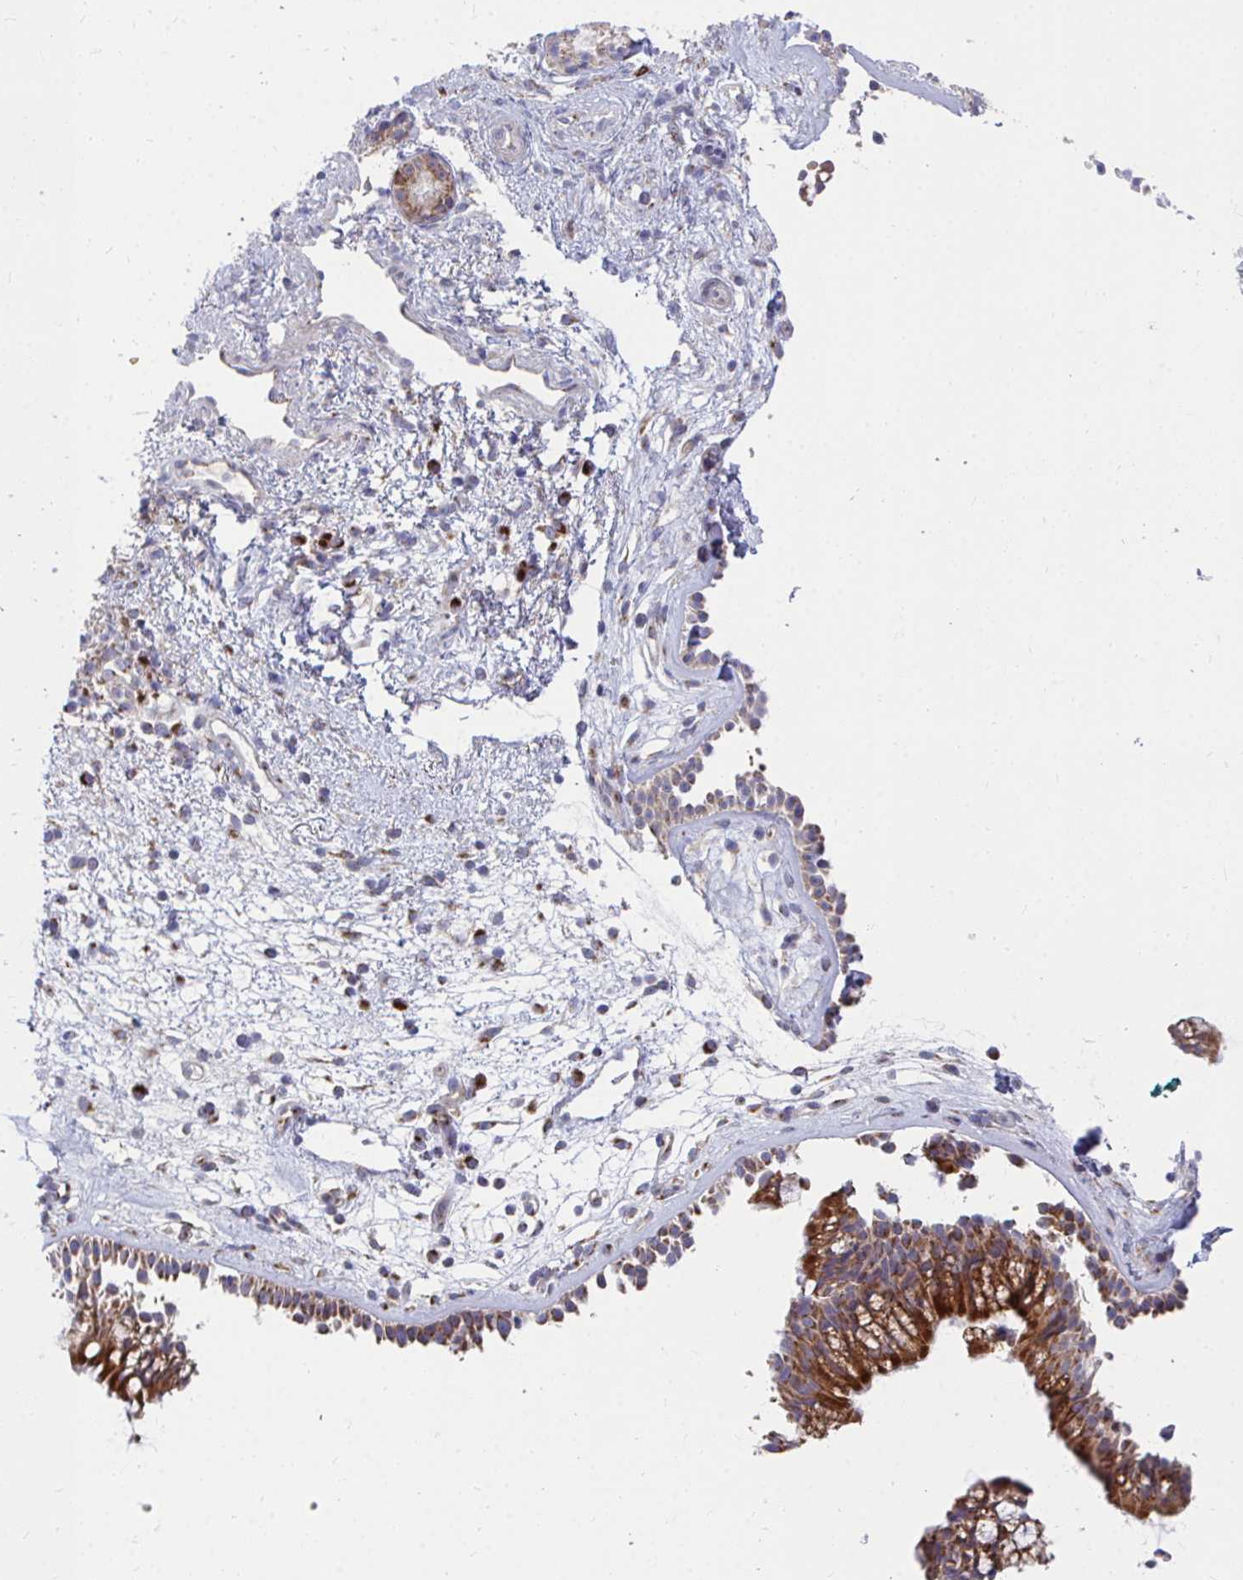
{"staining": {"intensity": "strong", "quantity": "25%-75%", "location": "cytoplasmic/membranous"}, "tissue": "nasopharynx", "cell_type": "Respiratory epithelial cells", "image_type": "normal", "snomed": [{"axis": "morphology", "description": "Normal tissue, NOS"}, {"axis": "topography", "description": "Nasopharynx"}], "caption": "IHC image of normal nasopharynx: human nasopharynx stained using immunohistochemistry (IHC) demonstrates high levels of strong protein expression localized specifically in the cytoplasmic/membranous of respiratory epithelial cells, appearing as a cytoplasmic/membranous brown color.", "gene": "PEX3", "patient": {"sex": "female", "age": 70}}